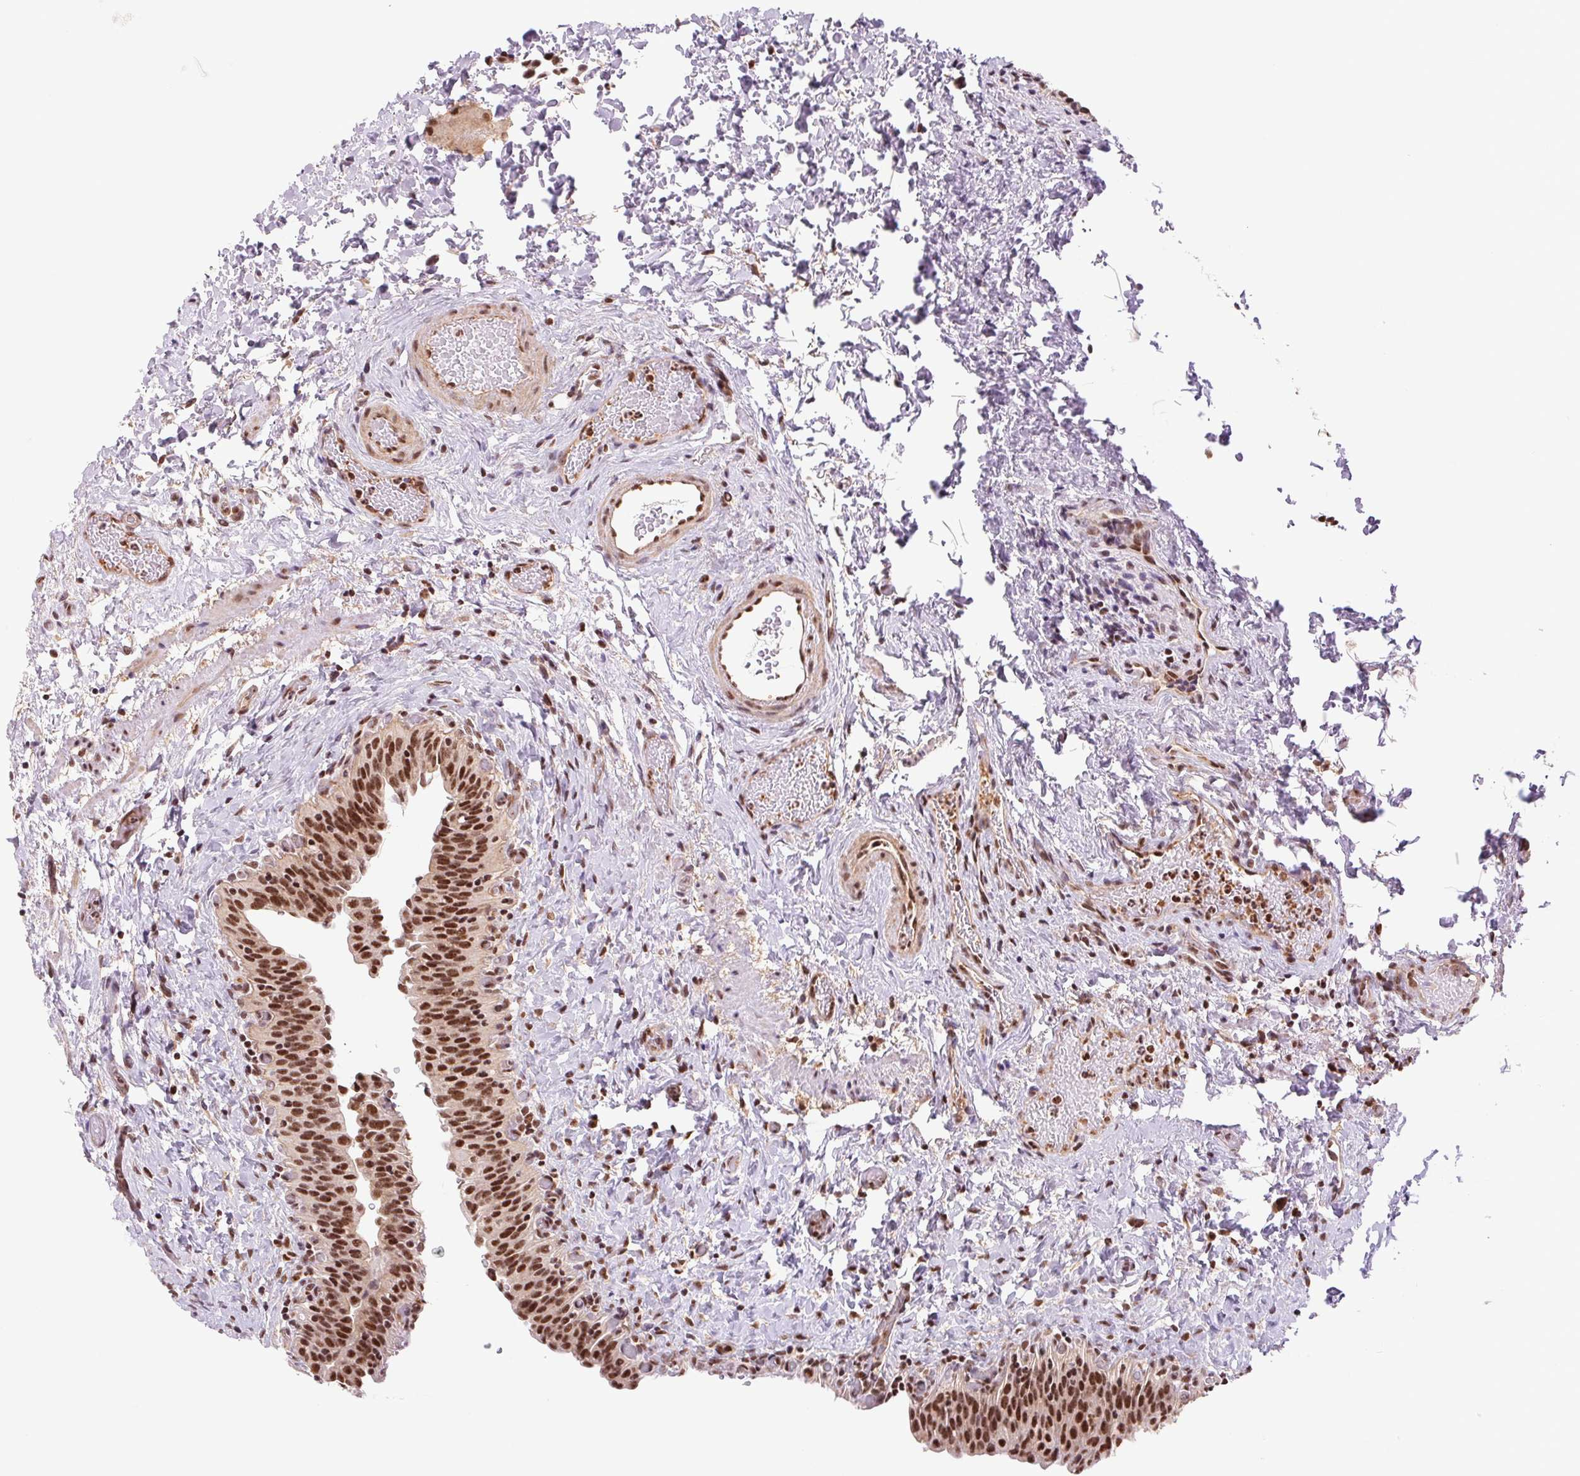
{"staining": {"intensity": "strong", "quantity": ">75%", "location": "nuclear"}, "tissue": "urinary bladder", "cell_type": "Urothelial cells", "image_type": "normal", "snomed": [{"axis": "morphology", "description": "Normal tissue, NOS"}, {"axis": "topography", "description": "Urinary bladder"}], "caption": "Brown immunohistochemical staining in benign urinary bladder exhibits strong nuclear positivity in about >75% of urothelial cells. (brown staining indicates protein expression, while blue staining denotes nuclei).", "gene": "CWC25", "patient": {"sex": "male", "age": 56}}